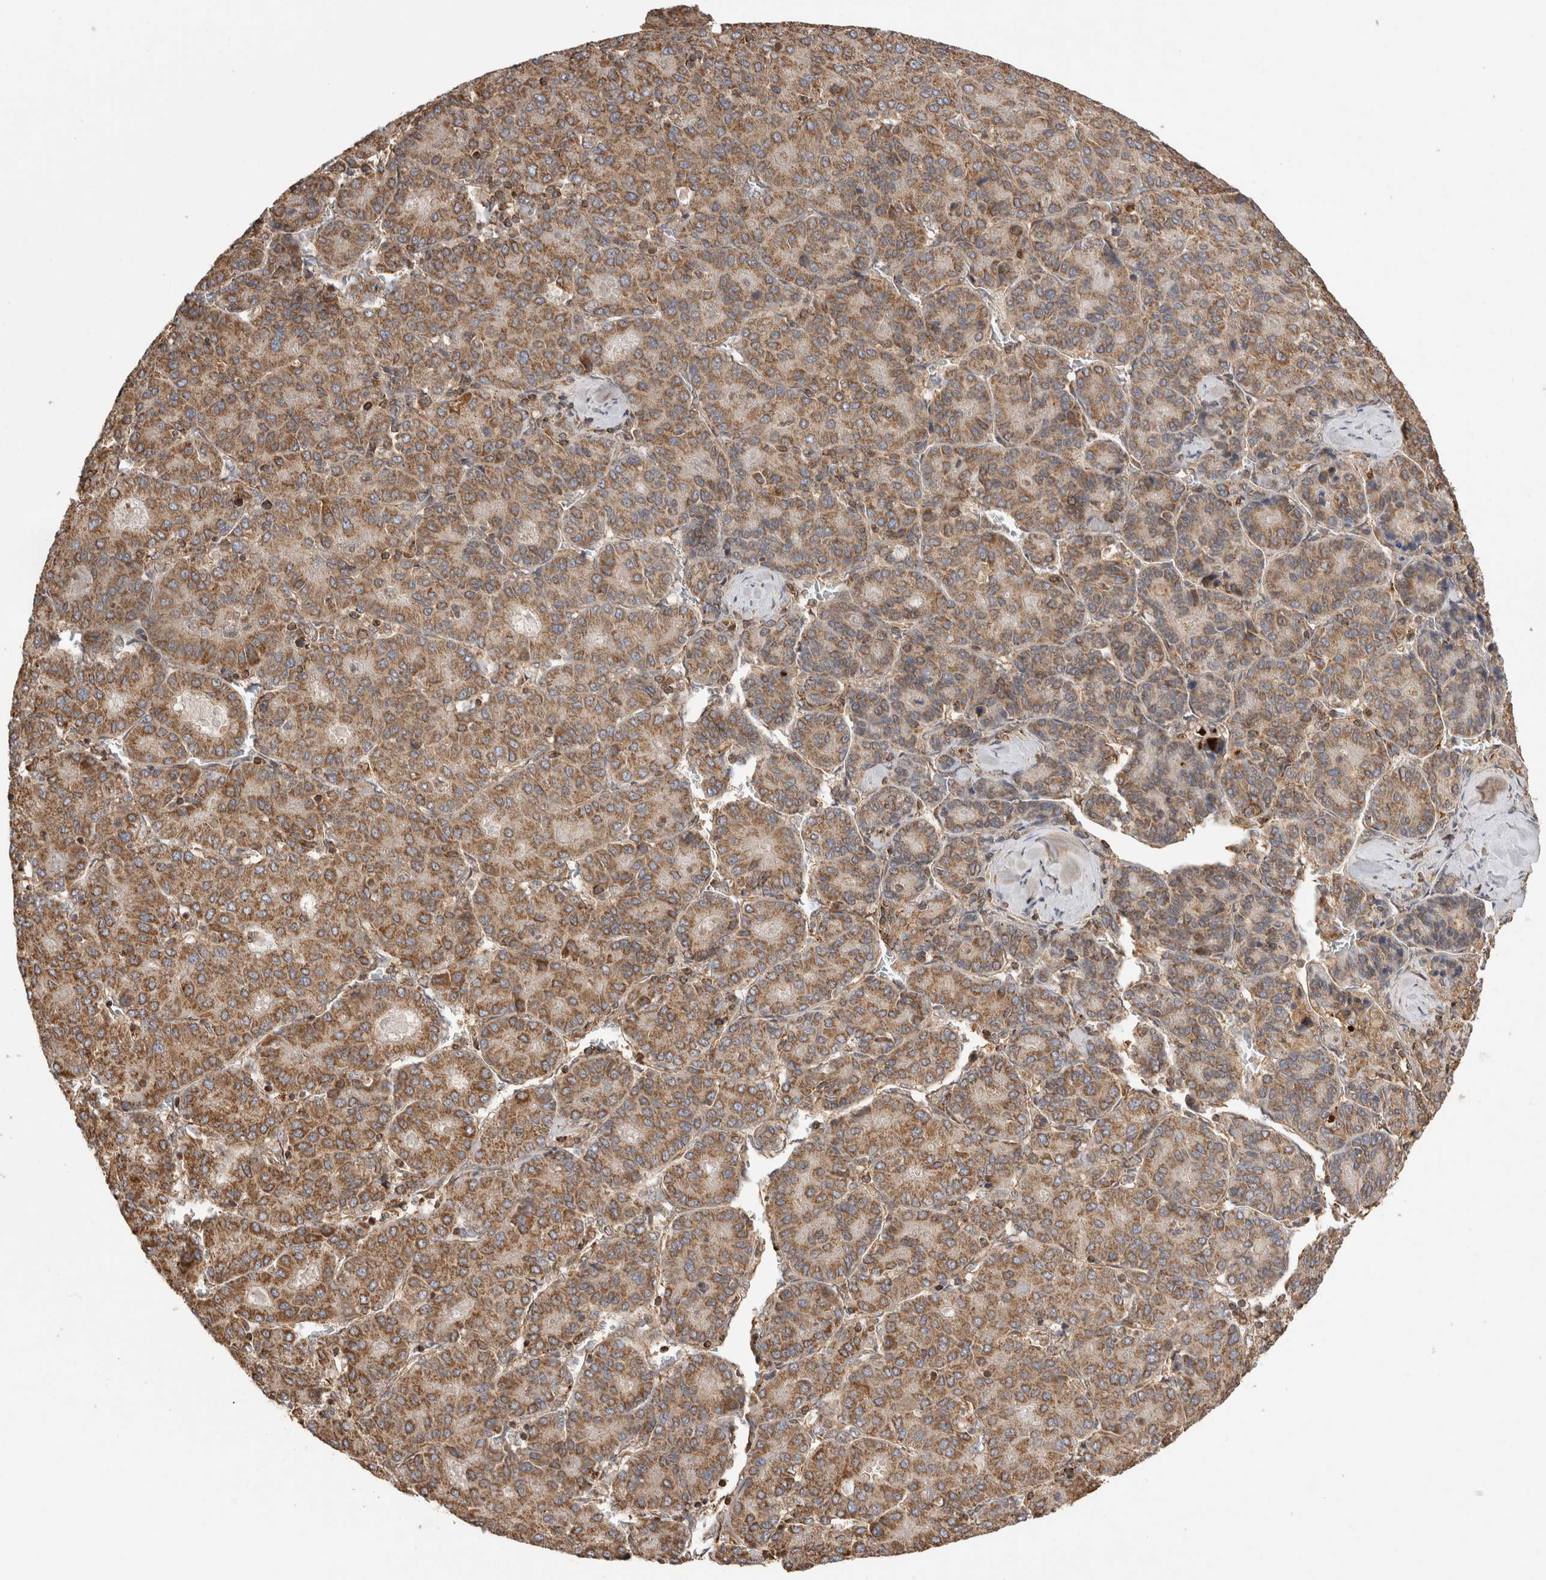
{"staining": {"intensity": "strong", "quantity": ">75%", "location": "cytoplasmic/membranous"}, "tissue": "liver cancer", "cell_type": "Tumor cells", "image_type": "cancer", "snomed": [{"axis": "morphology", "description": "Carcinoma, Hepatocellular, NOS"}, {"axis": "topography", "description": "Liver"}], "caption": "Immunohistochemistry (IHC) staining of liver cancer, which reveals high levels of strong cytoplasmic/membranous expression in approximately >75% of tumor cells indicating strong cytoplasmic/membranous protein expression. The staining was performed using DAB (3,3'-diaminobenzidine) (brown) for protein detection and nuclei were counterstained in hematoxylin (blue).", "gene": "IMMP2L", "patient": {"sex": "male", "age": 65}}